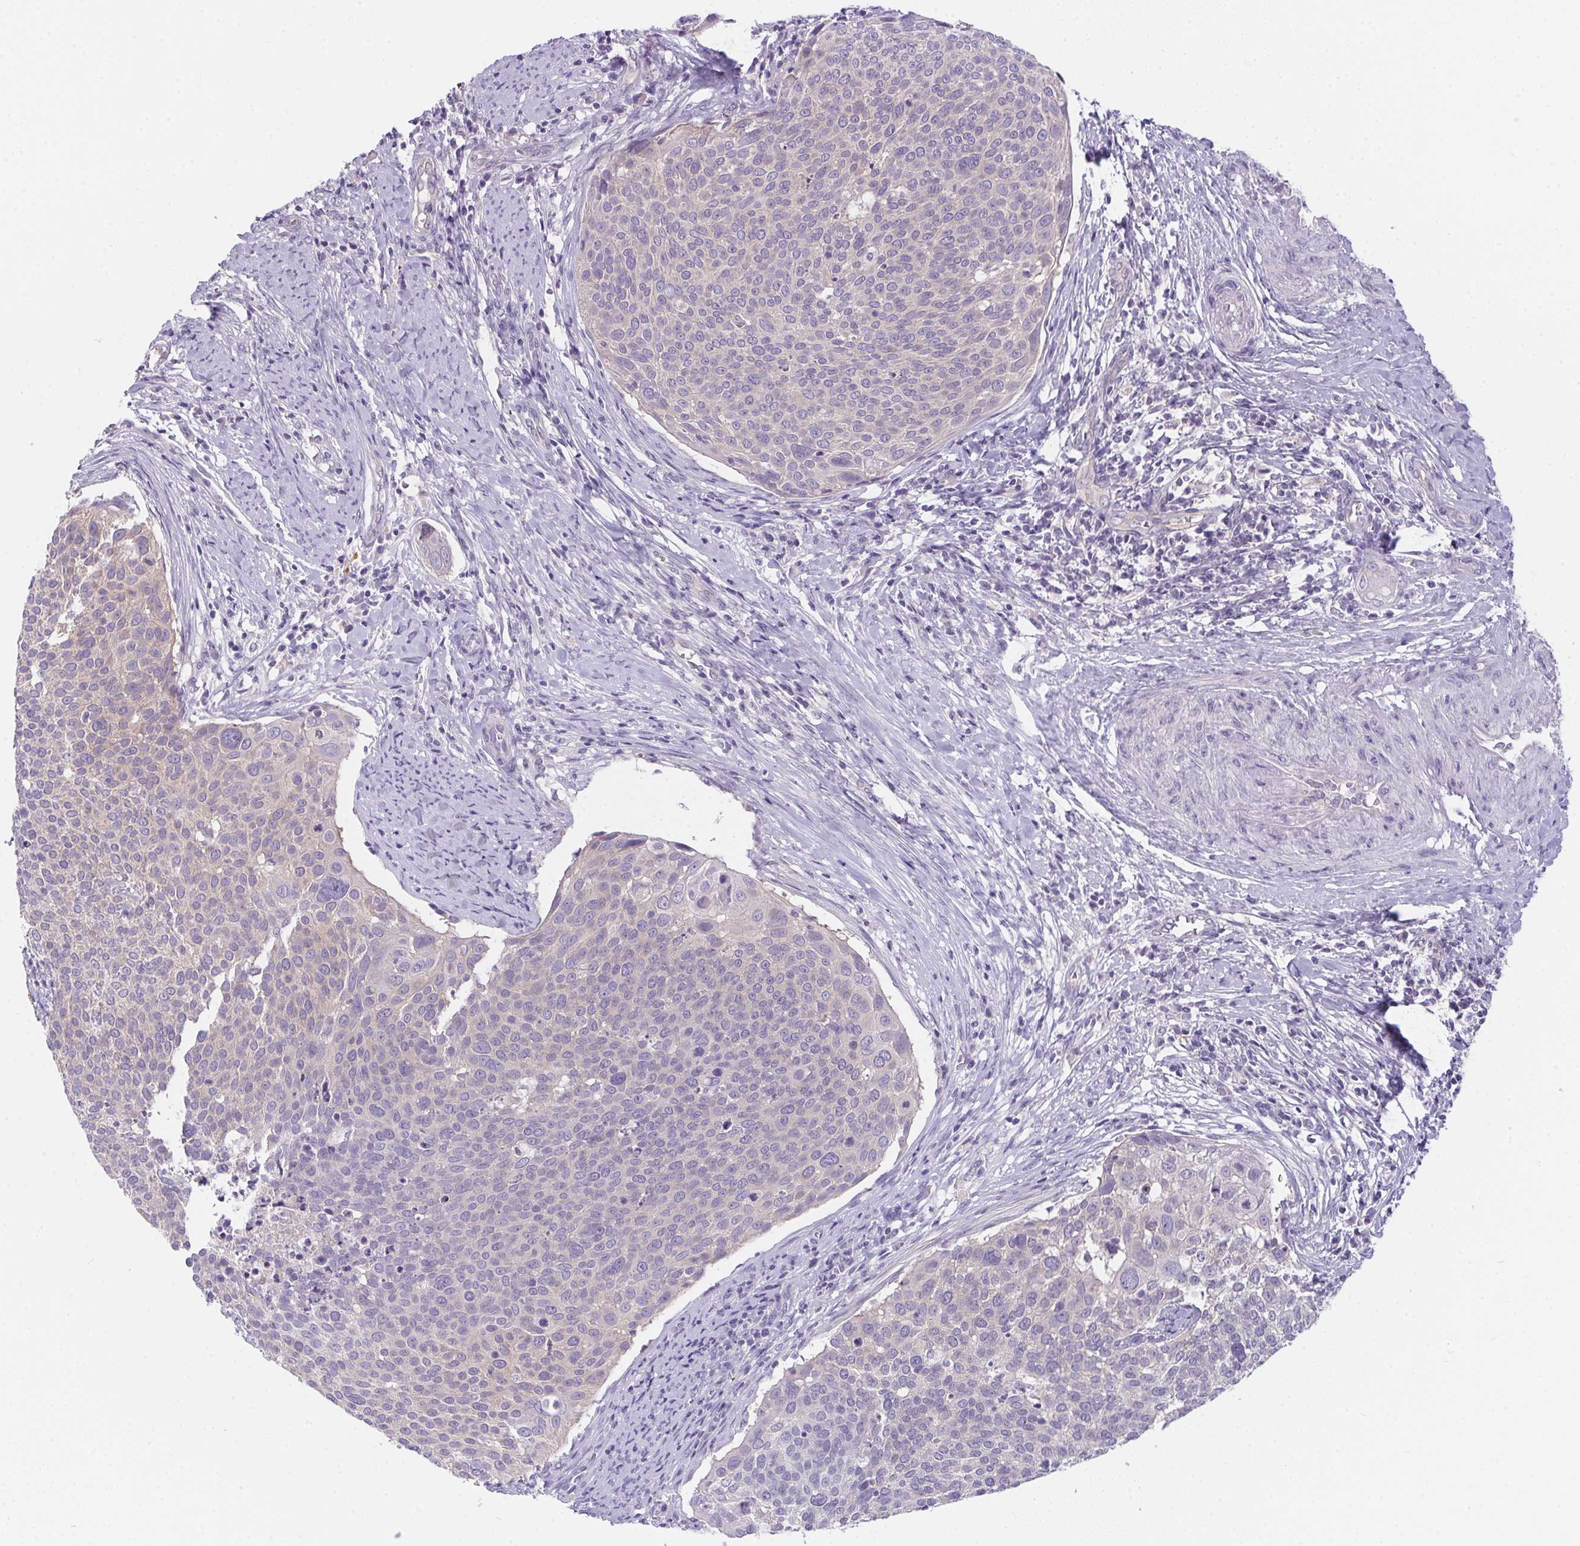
{"staining": {"intensity": "negative", "quantity": "none", "location": "none"}, "tissue": "cervical cancer", "cell_type": "Tumor cells", "image_type": "cancer", "snomed": [{"axis": "morphology", "description": "Squamous cell carcinoma, NOS"}, {"axis": "topography", "description": "Cervix"}], "caption": "High power microscopy photomicrograph of an IHC micrograph of cervical squamous cell carcinoma, revealing no significant expression in tumor cells.", "gene": "PRKAA1", "patient": {"sex": "female", "age": 39}}